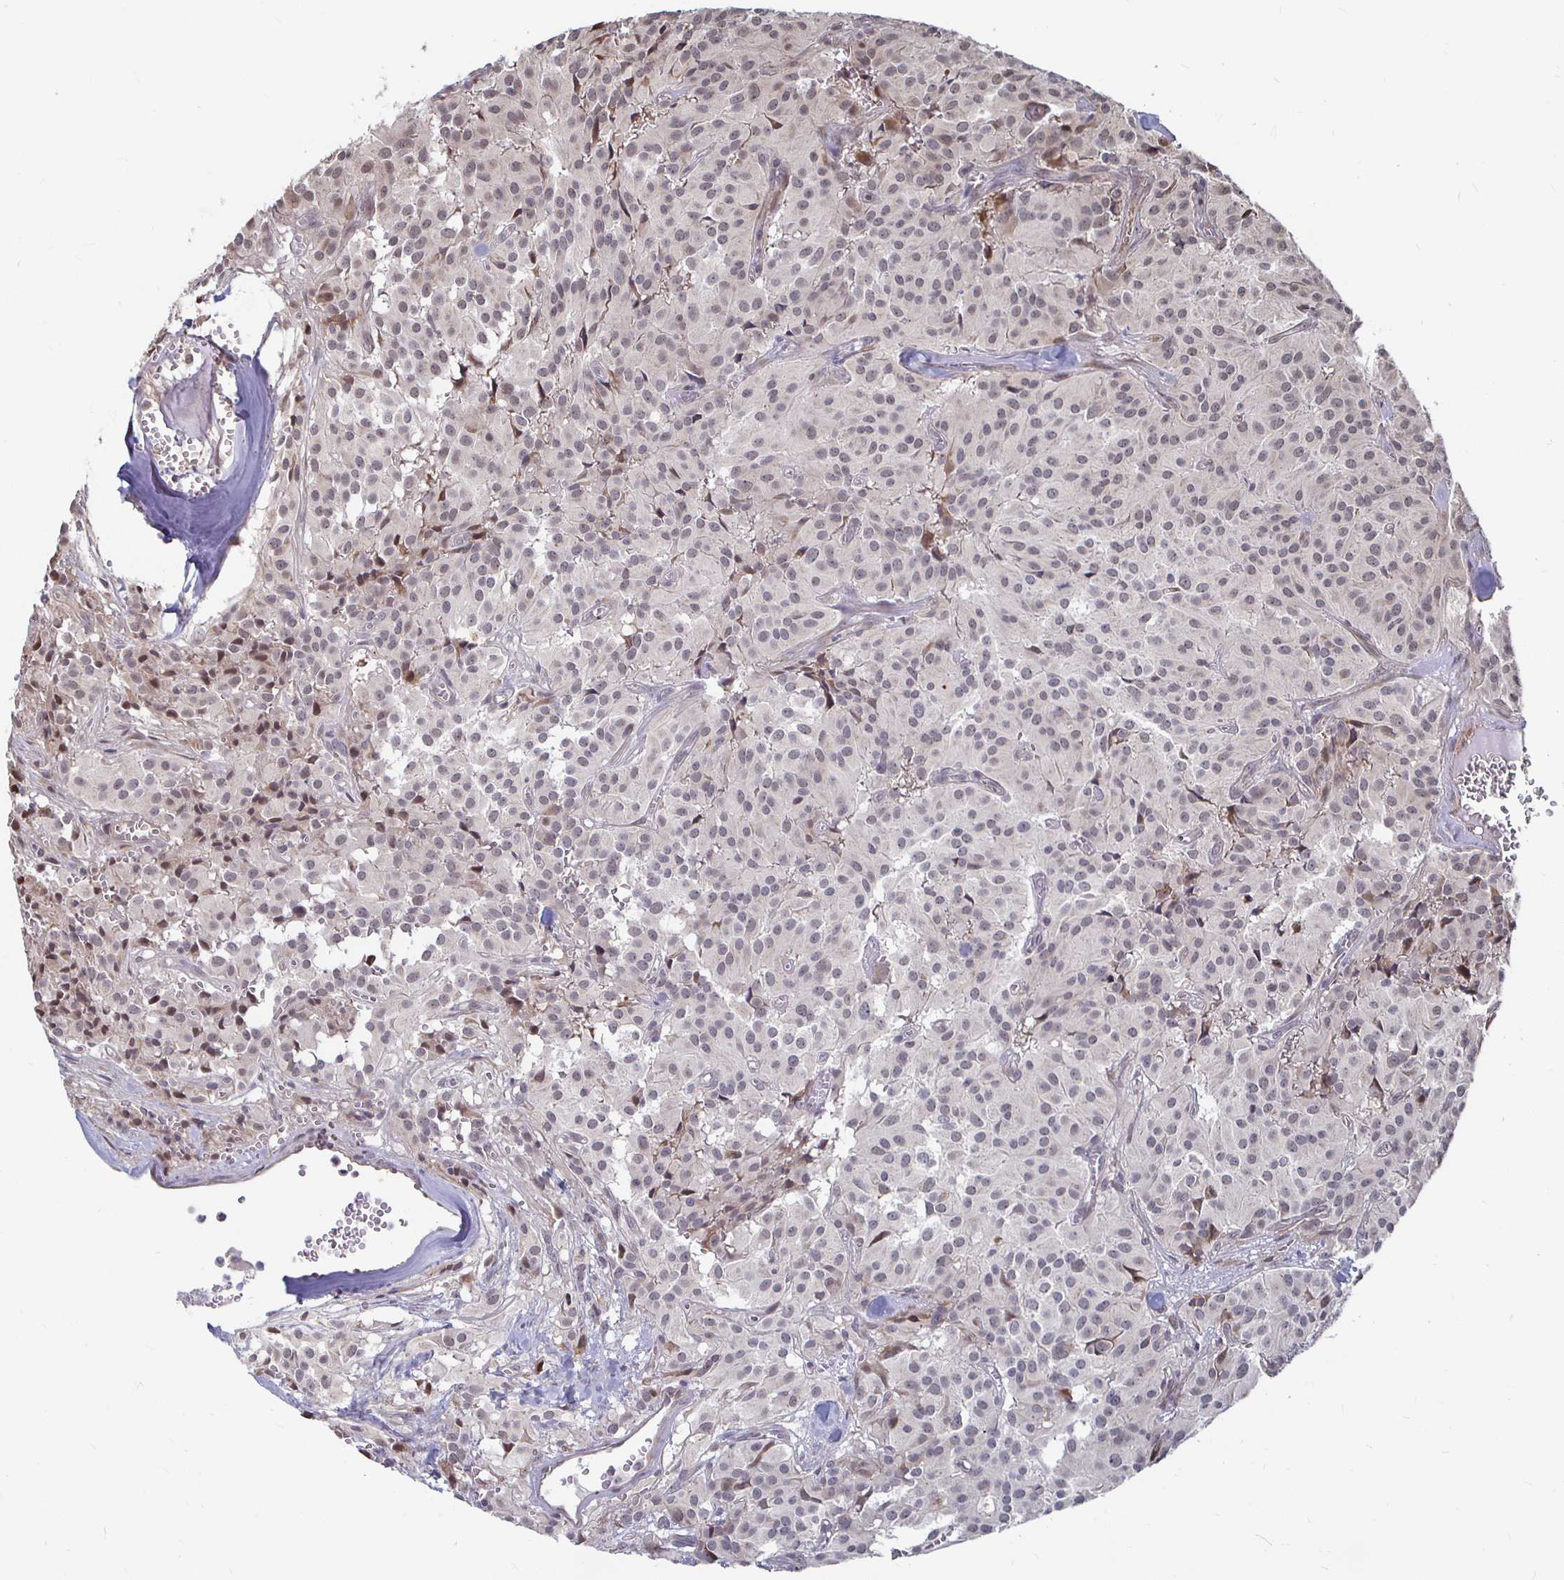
{"staining": {"intensity": "negative", "quantity": "none", "location": "none"}, "tissue": "glioma", "cell_type": "Tumor cells", "image_type": "cancer", "snomed": [{"axis": "morphology", "description": "Glioma, malignant, Low grade"}, {"axis": "topography", "description": "Brain"}], "caption": "Tumor cells show no significant staining in malignant low-grade glioma.", "gene": "CAPN11", "patient": {"sex": "male", "age": 42}}